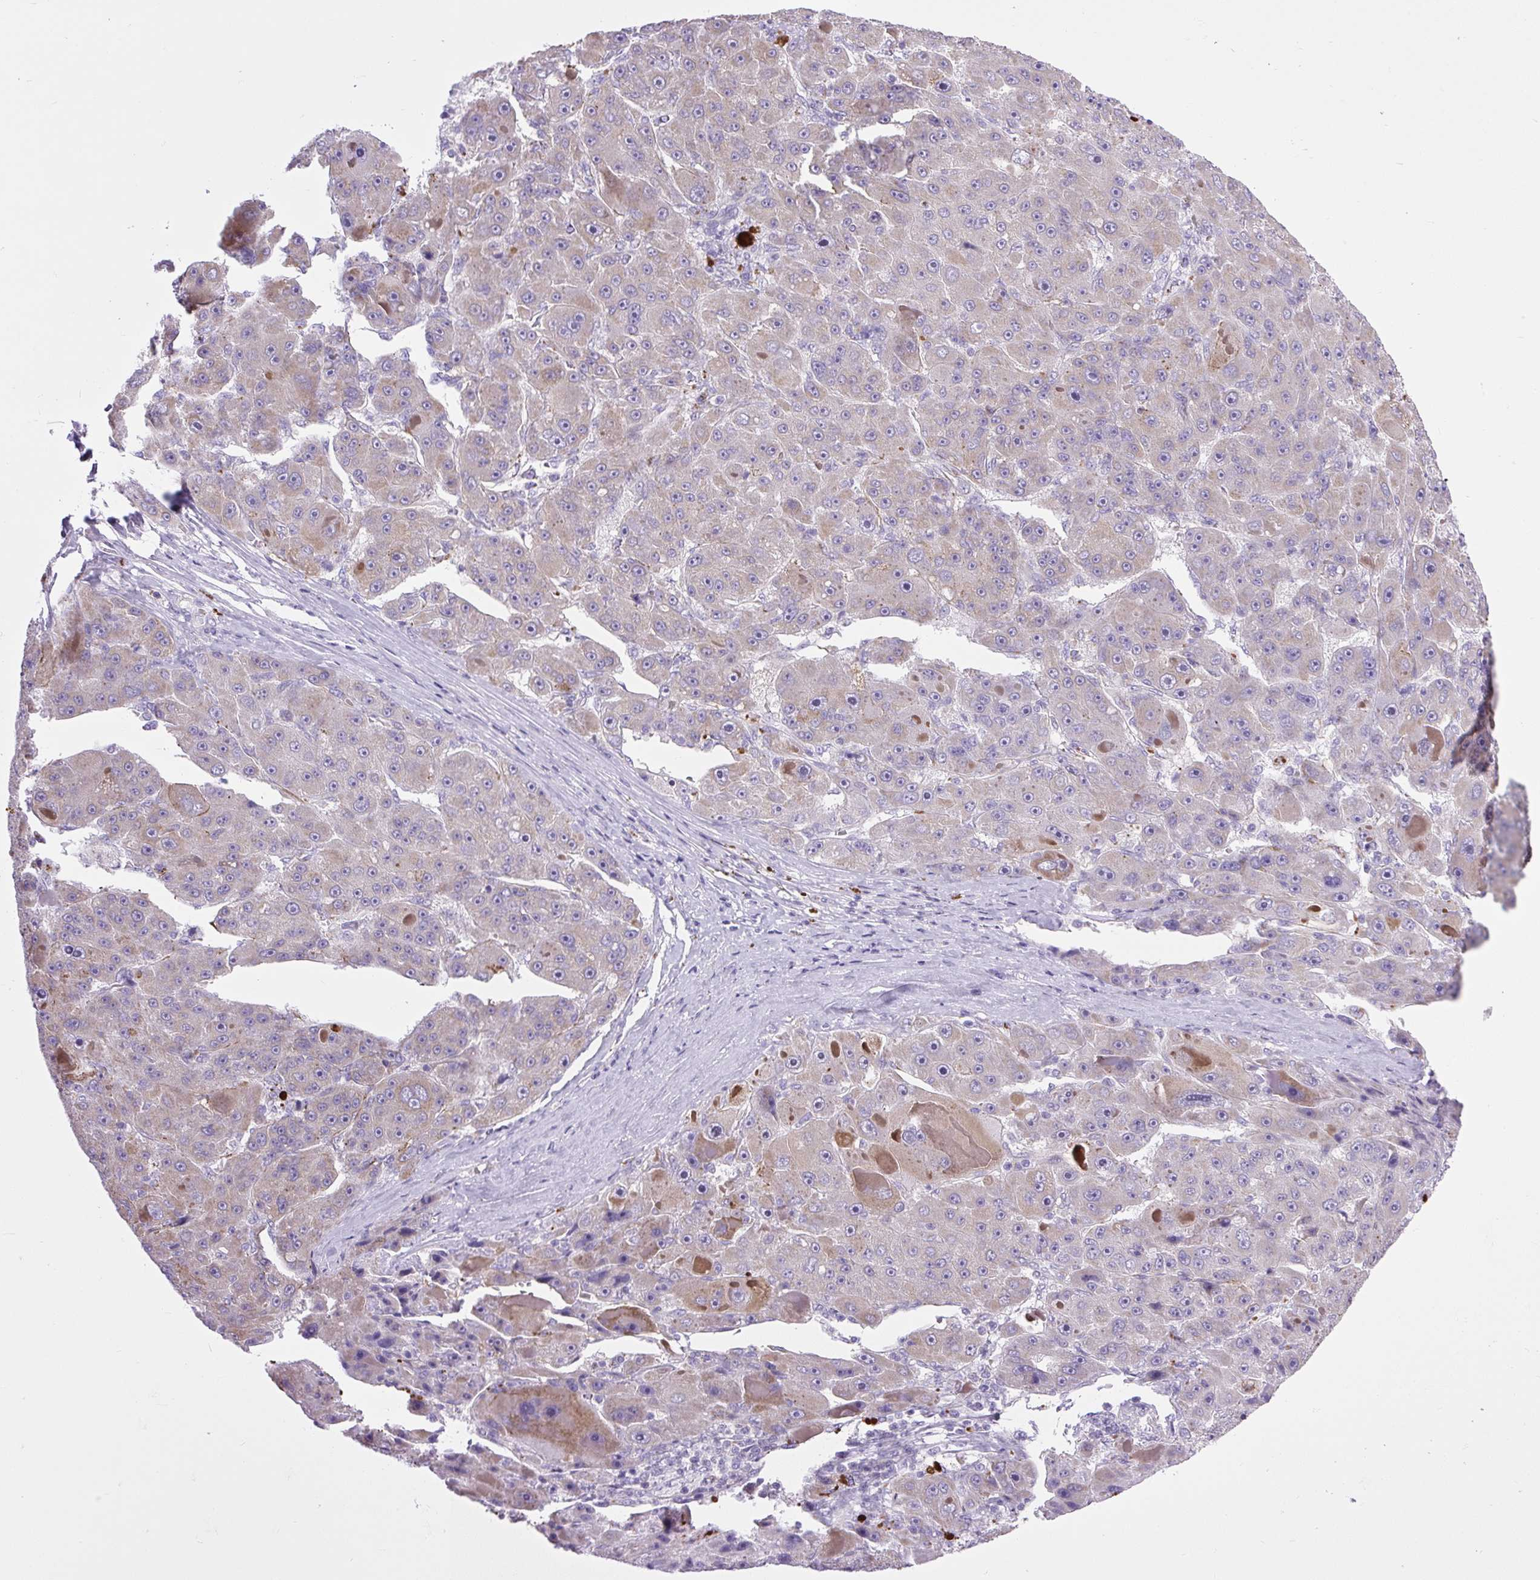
{"staining": {"intensity": "weak", "quantity": "<25%", "location": "cytoplasmic/membranous"}, "tissue": "liver cancer", "cell_type": "Tumor cells", "image_type": "cancer", "snomed": [{"axis": "morphology", "description": "Carcinoma, Hepatocellular, NOS"}, {"axis": "topography", "description": "Liver"}], "caption": "The micrograph reveals no staining of tumor cells in liver hepatocellular carcinoma.", "gene": "RNASE10", "patient": {"sex": "male", "age": 76}}